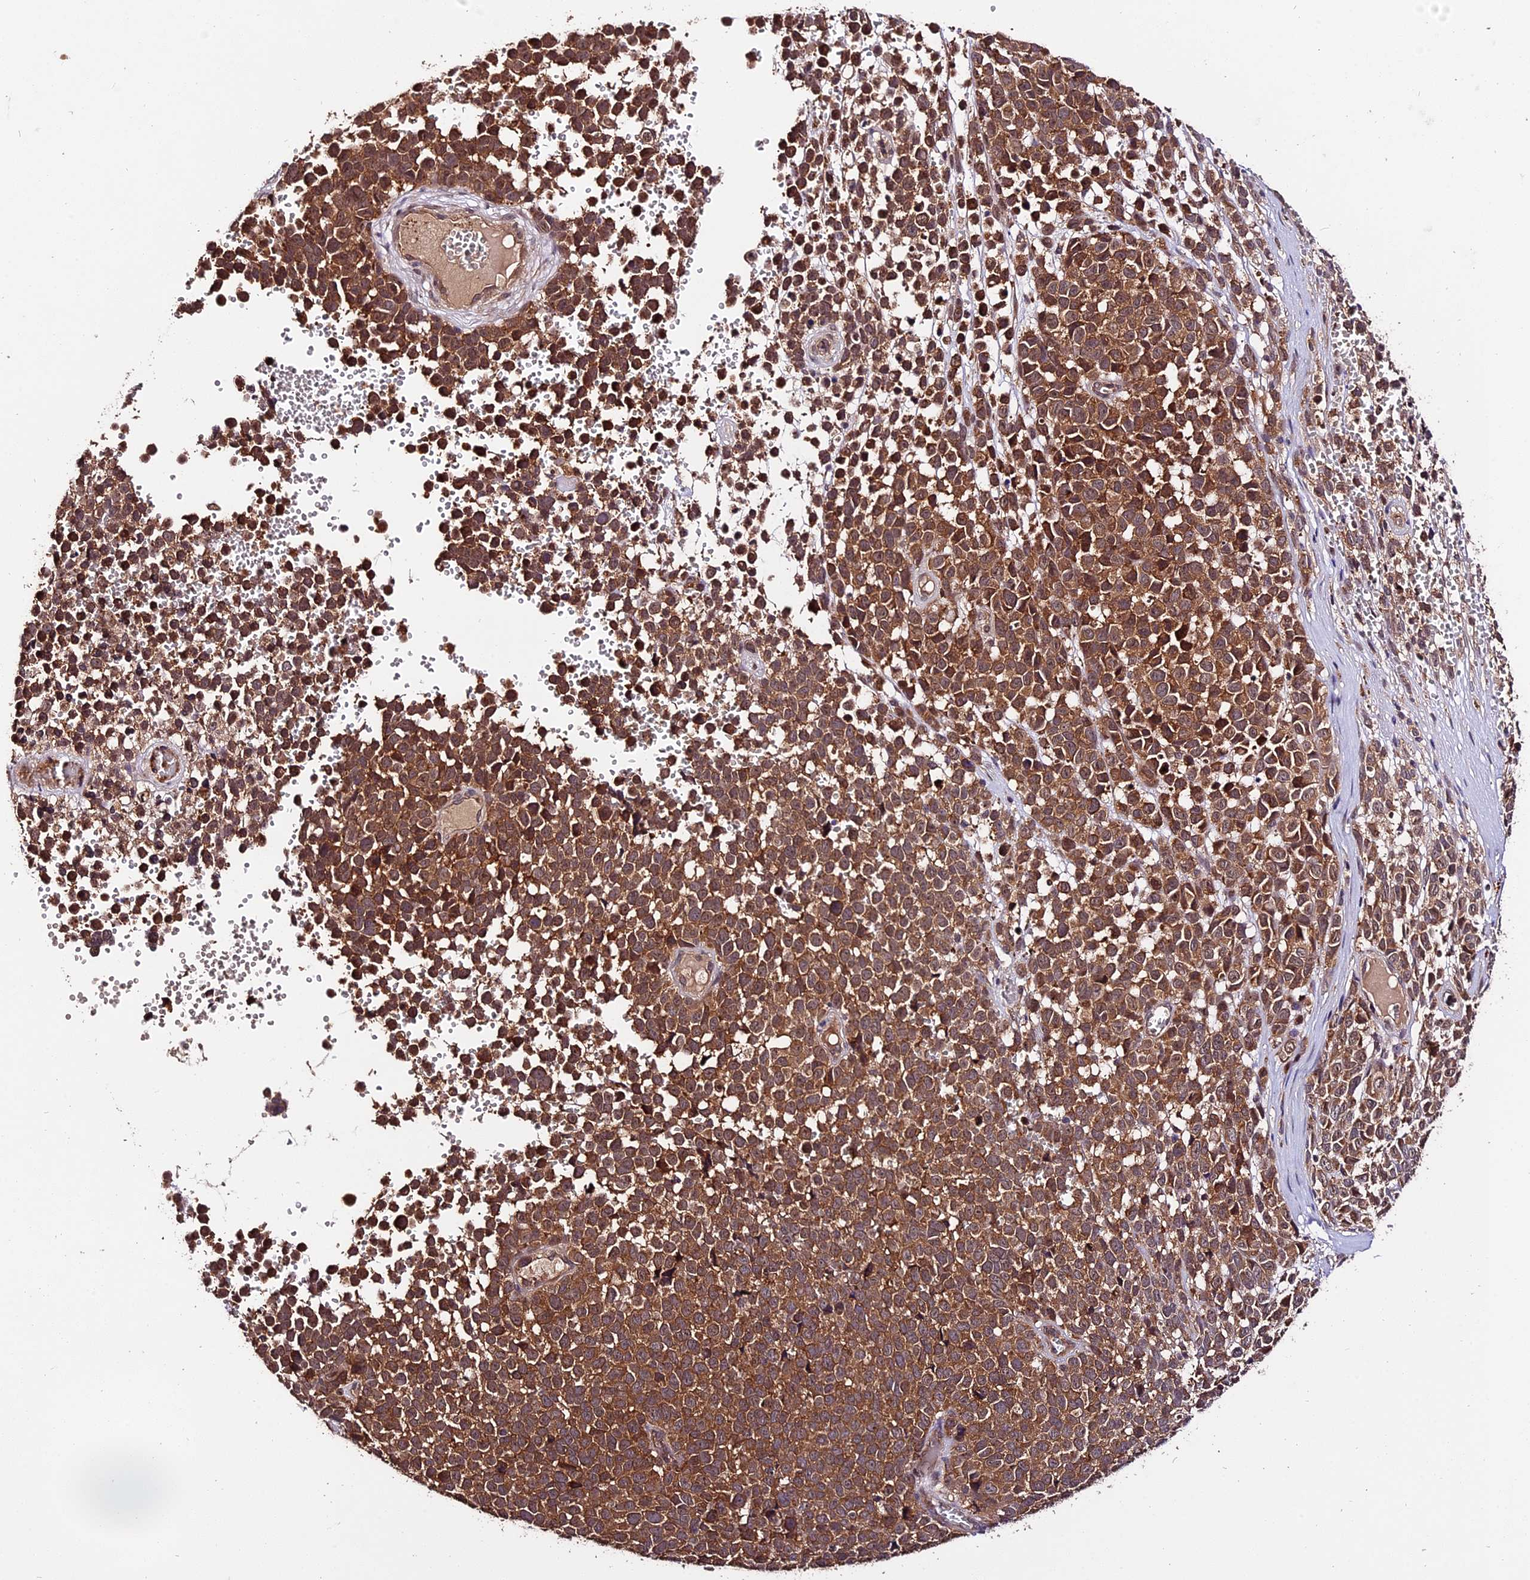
{"staining": {"intensity": "moderate", "quantity": ">75%", "location": "cytoplasmic/membranous"}, "tissue": "melanoma", "cell_type": "Tumor cells", "image_type": "cancer", "snomed": [{"axis": "morphology", "description": "Malignant melanoma, NOS"}, {"axis": "topography", "description": "Nose, NOS"}], "caption": "The immunohistochemical stain labels moderate cytoplasmic/membranous positivity in tumor cells of malignant melanoma tissue. Using DAB (brown) and hematoxylin (blue) stains, captured at high magnification using brightfield microscopy.", "gene": "TRMT1", "patient": {"sex": "female", "age": 48}}